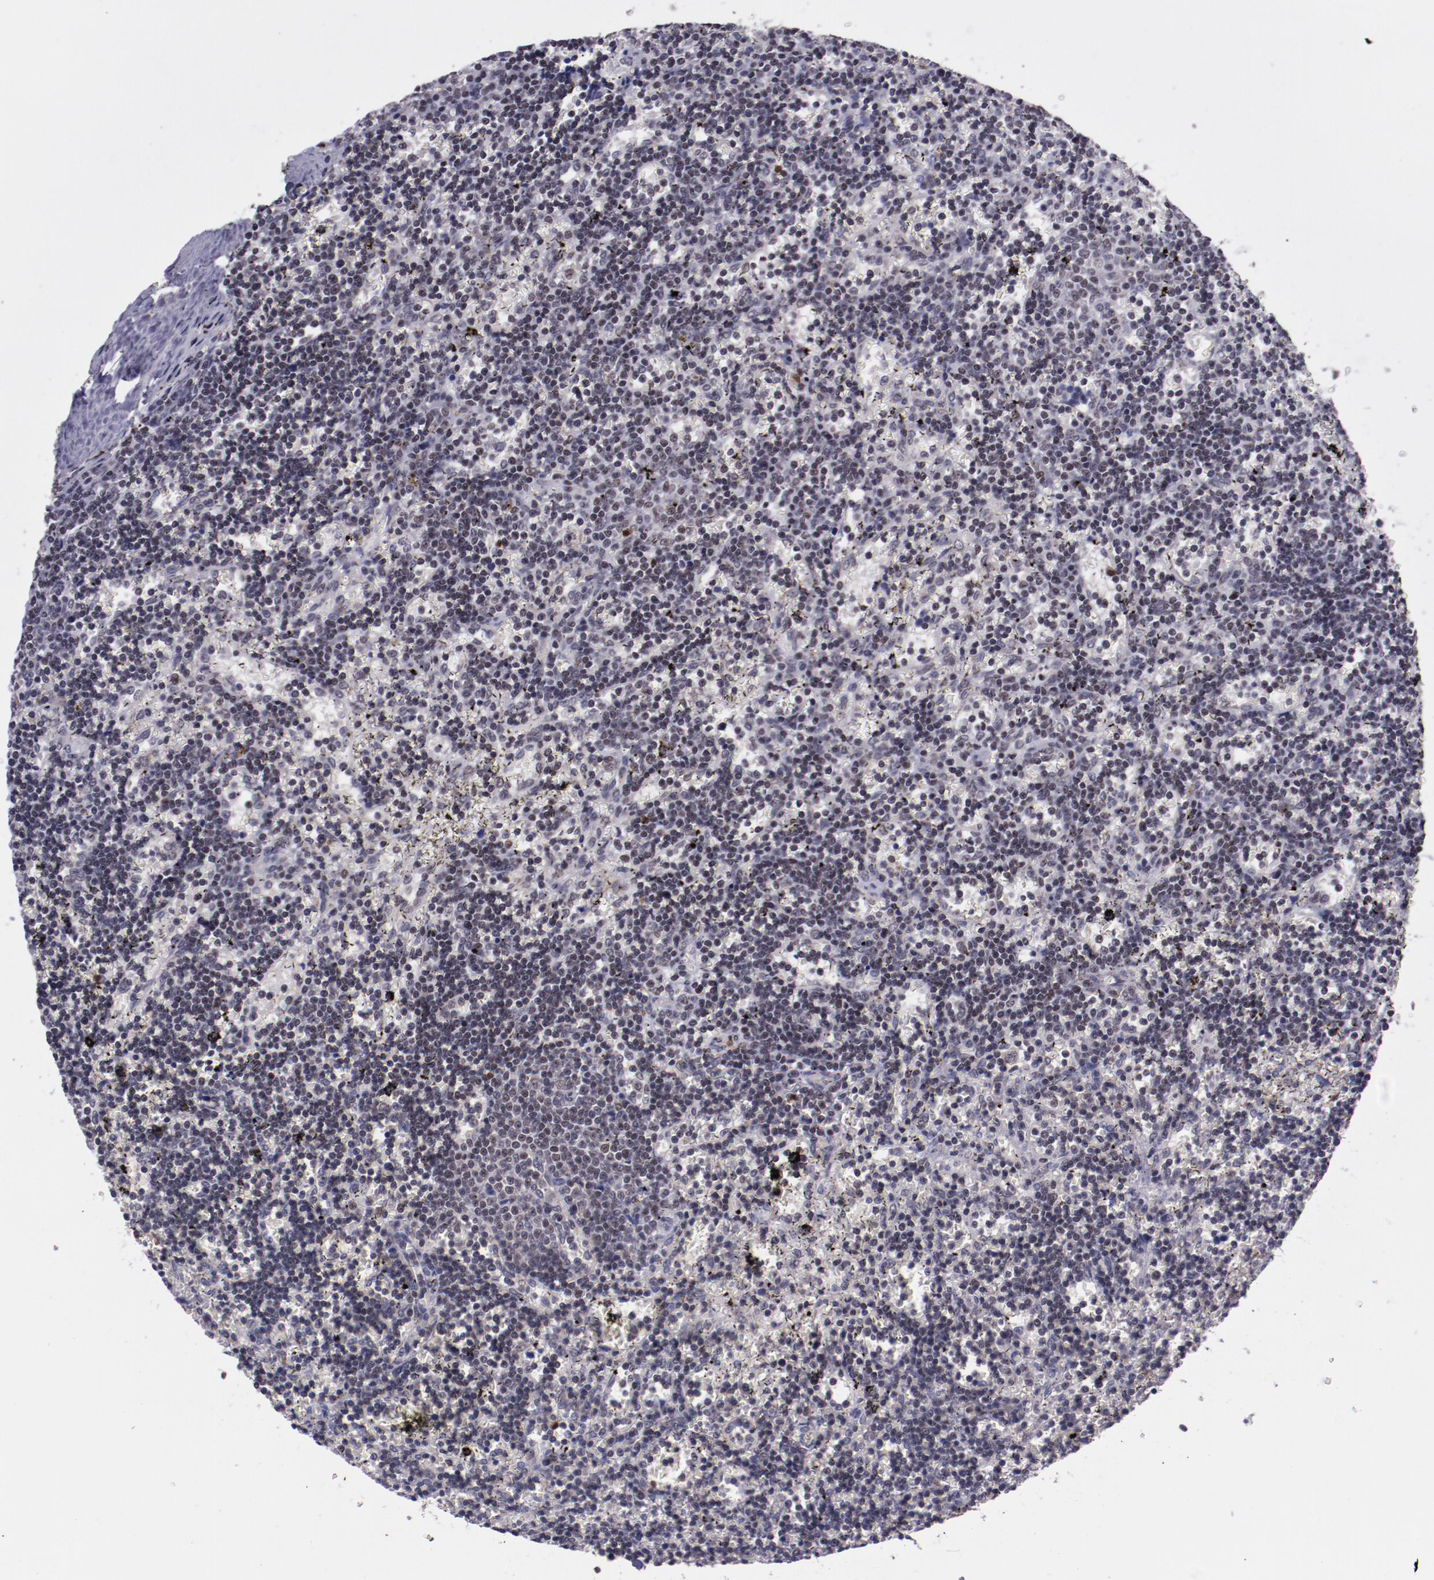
{"staining": {"intensity": "negative", "quantity": "none", "location": "none"}, "tissue": "lymphoma", "cell_type": "Tumor cells", "image_type": "cancer", "snomed": [{"axis": "morphology", "description": "Malignant lymphoma, non-Hodgkin's type, Low grade"}, {"axis": "topography", "description": "Spleen"}], "caption": "Image shows no significant protein expression in tumor cells of malignant lymphoma, non-Hodgkin's type (low-grade). The staining was performed using DAB to visualize the protein expression in brown, while the nuclei were stained in blue with hematoxylin (Magnification: 20x).", "gene": "ELF1", "patient": {"sex": "male", "age": 60}}